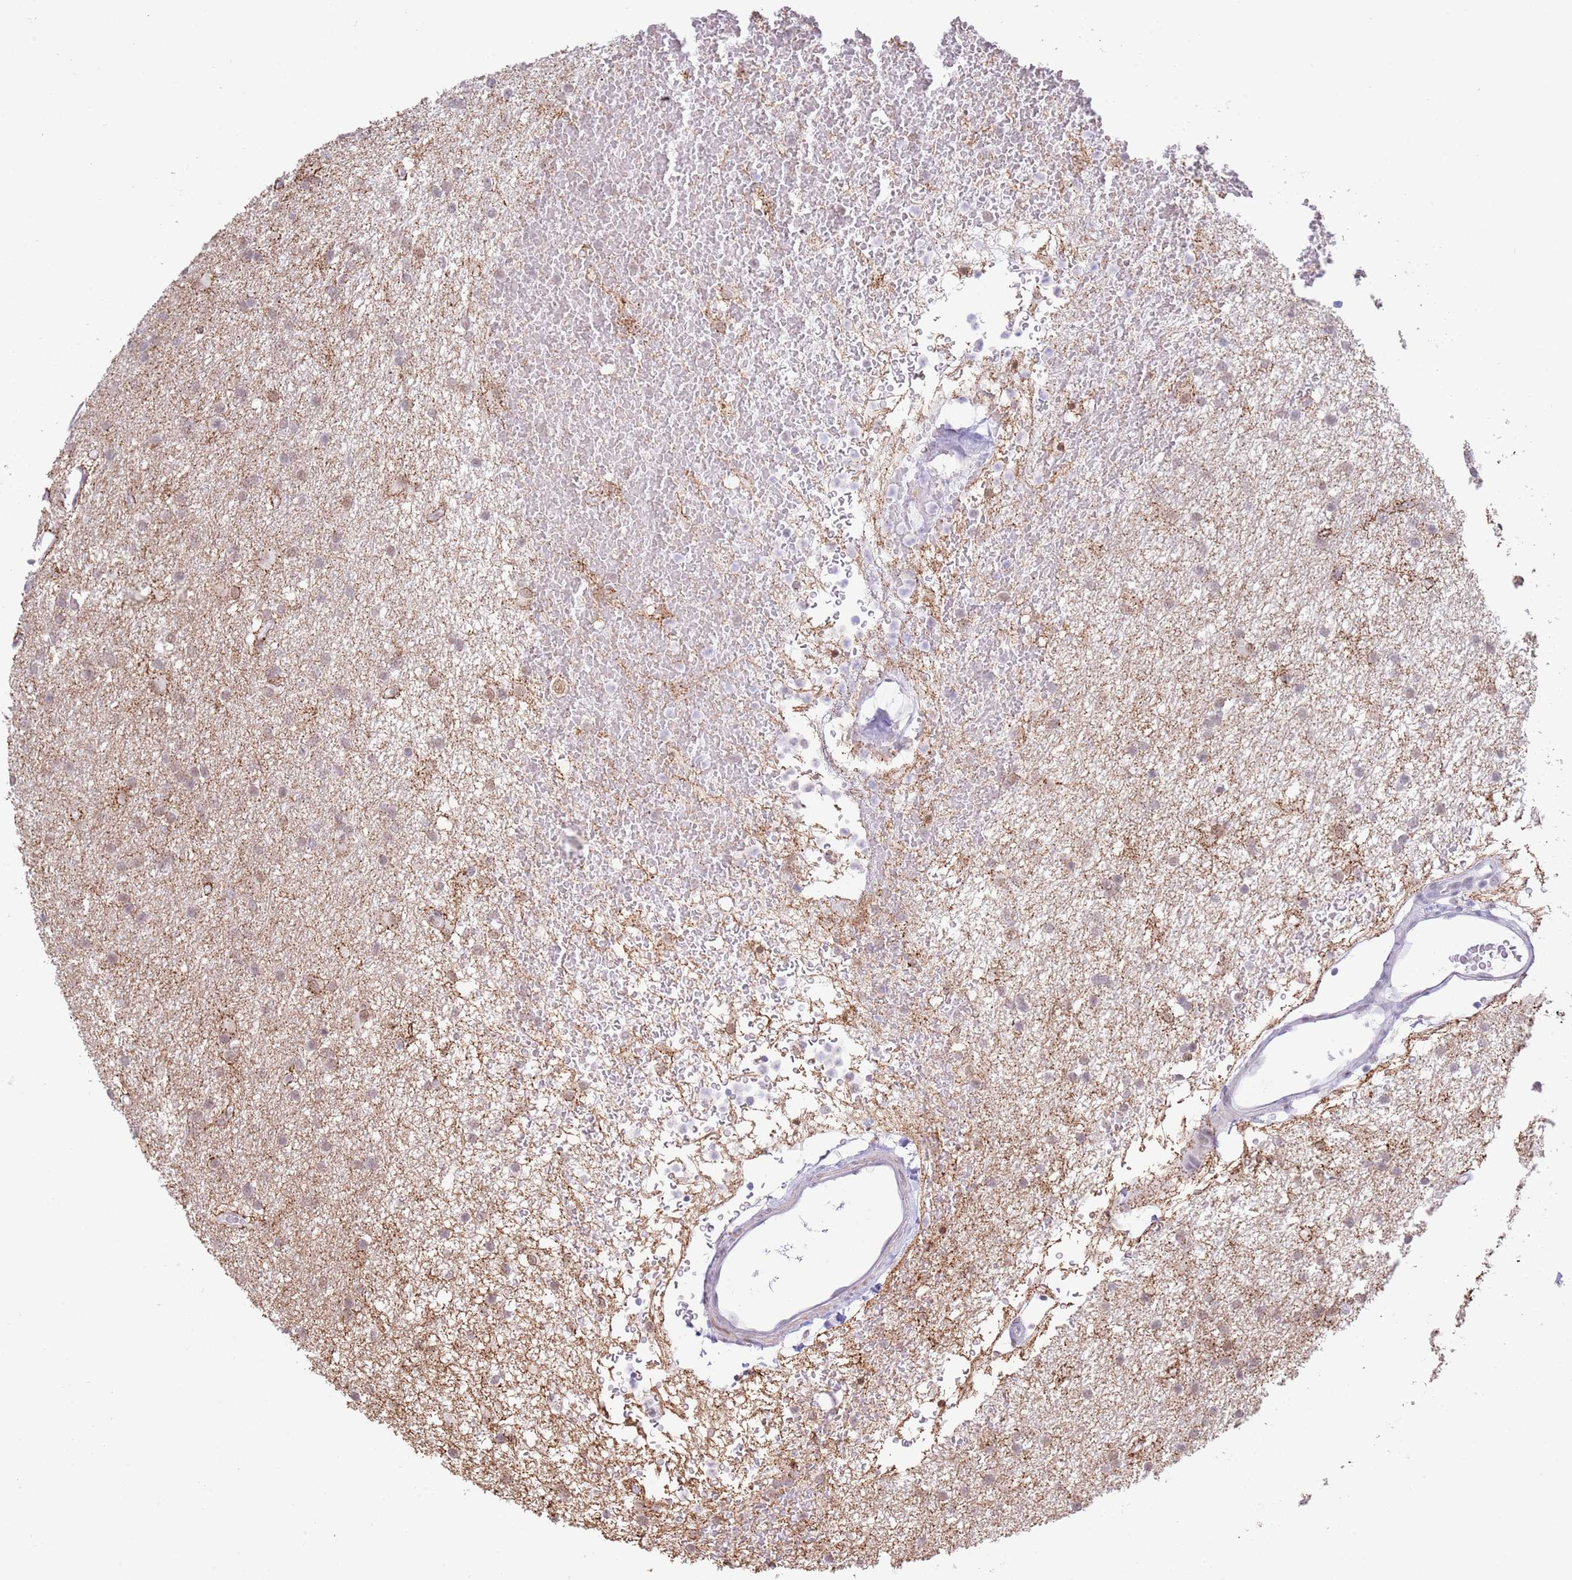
{"staining": {"intensity": "weak", "quantity": "25%-75%", "location": "cytoplasmic/membranous"}, "tissue": "glioma", "cell_type": "Tumor cells", "image_type": "cancer", "snomed": [{"axis": "morphology", "description": "Glioma, malignant, High grade"}, {"axis": "topography", "description": "Brain"}], "caption": "A micrograph of human malignant glioma (high-grade) stained for a protein reveals weak cytoplasmic/membranous brown staining in tumor cells.", "gene": "ZNF382", "patient": {"sex": "male", "age": 77}}